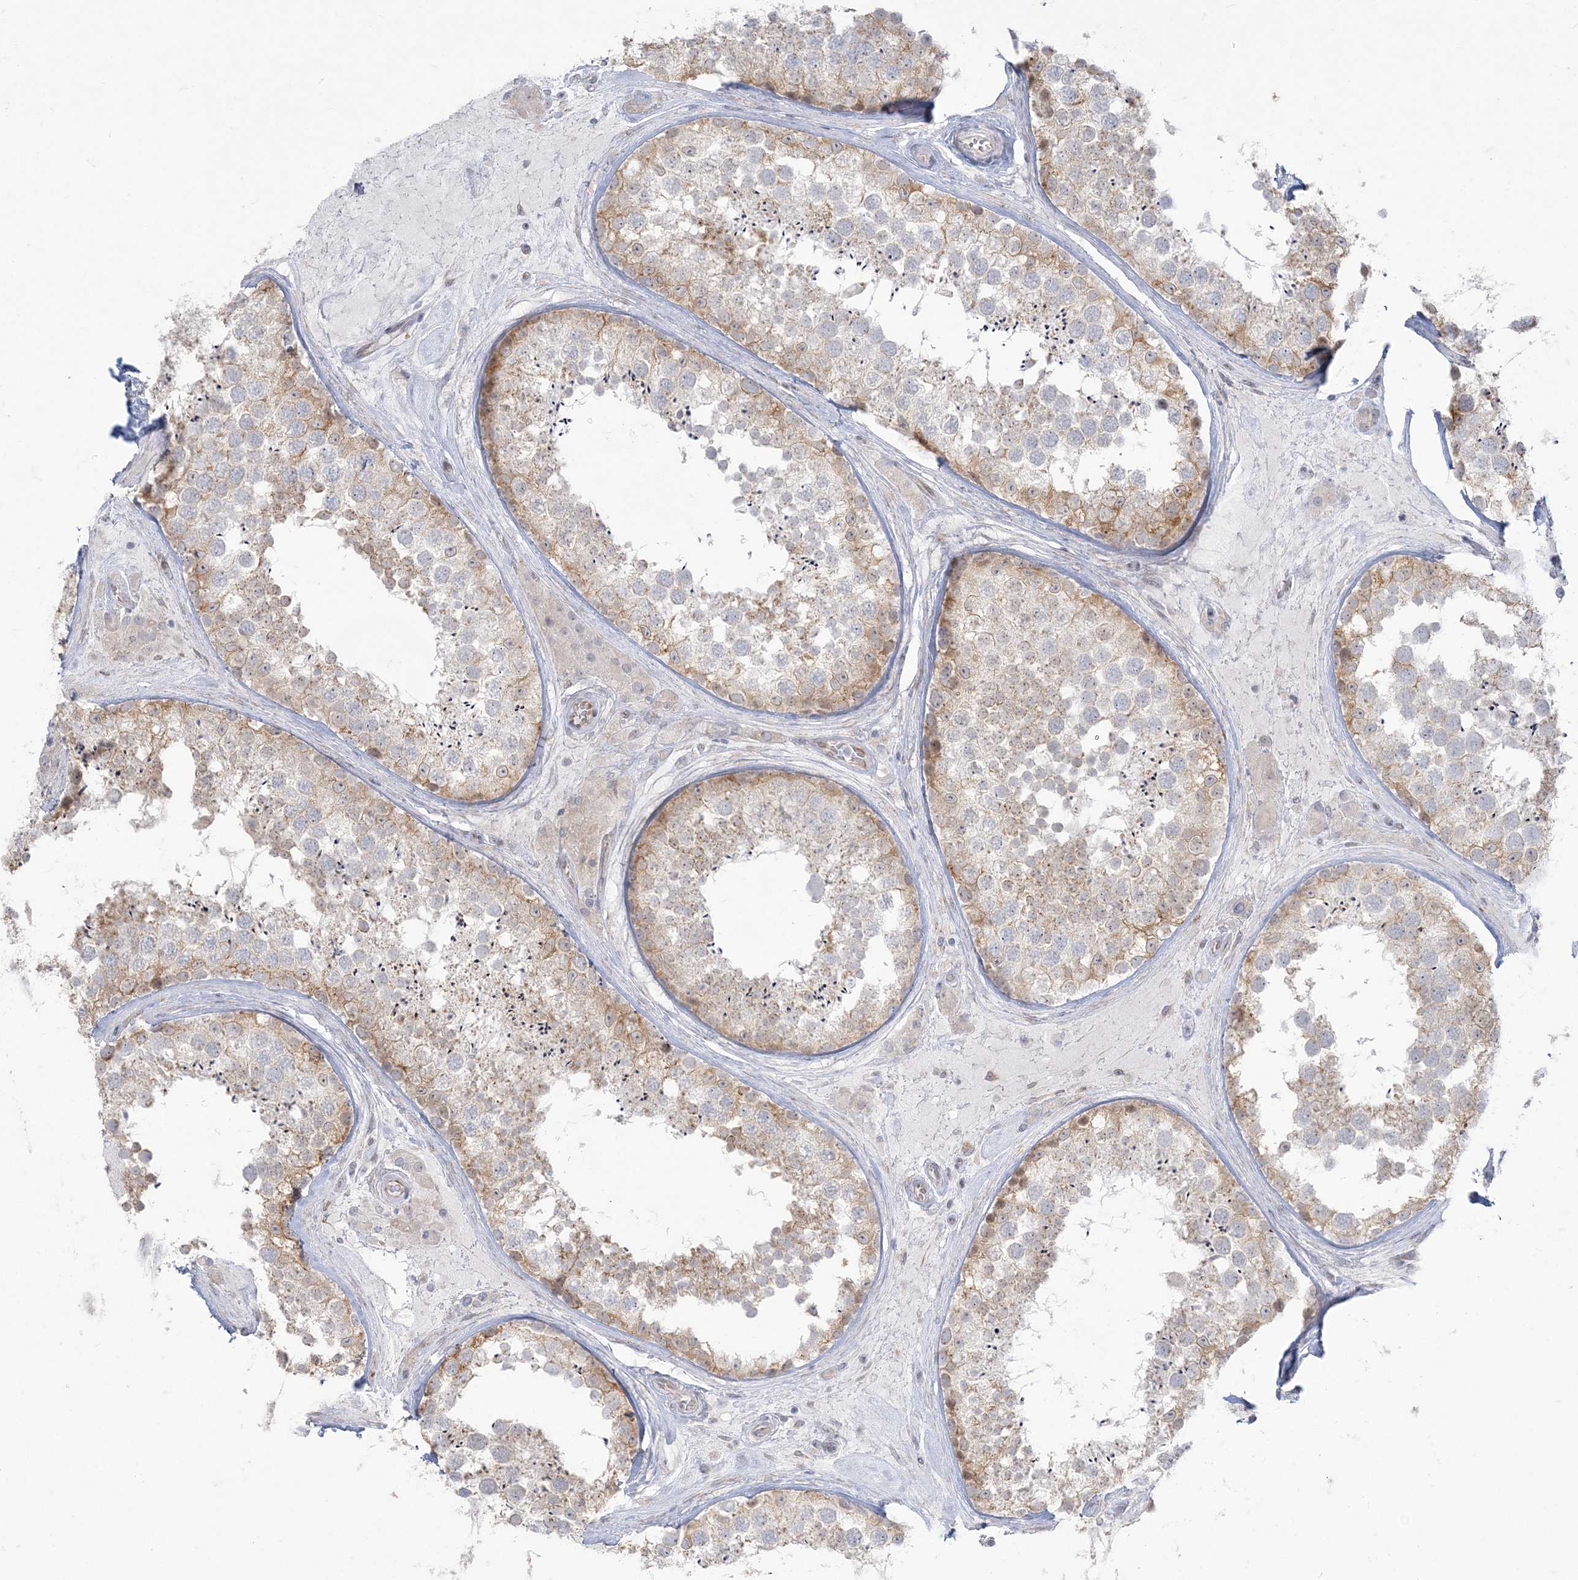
{"staining": {"intensity": "moderate", "quantity": "25%-75%", "location": "cytoplasmic/membranous"}, "tissue": "testis", "cell_type": "Cells in seminiferous ducts", "image_type": "normal", "snomed": [{"axis": "morphology", "description": "Normal tissue, NOS"}, {"axis": "topography", "description": "Testis"}], "caption": "An IHC photomicrograph of normal tissue is shown. Protein staining in brown highlights moderate cytoplasmic/membranous positivity in testis within cells in seminiferous ducts.", "gene": "ZC3H6", "patient": {"sex": "male", "age": 46}}